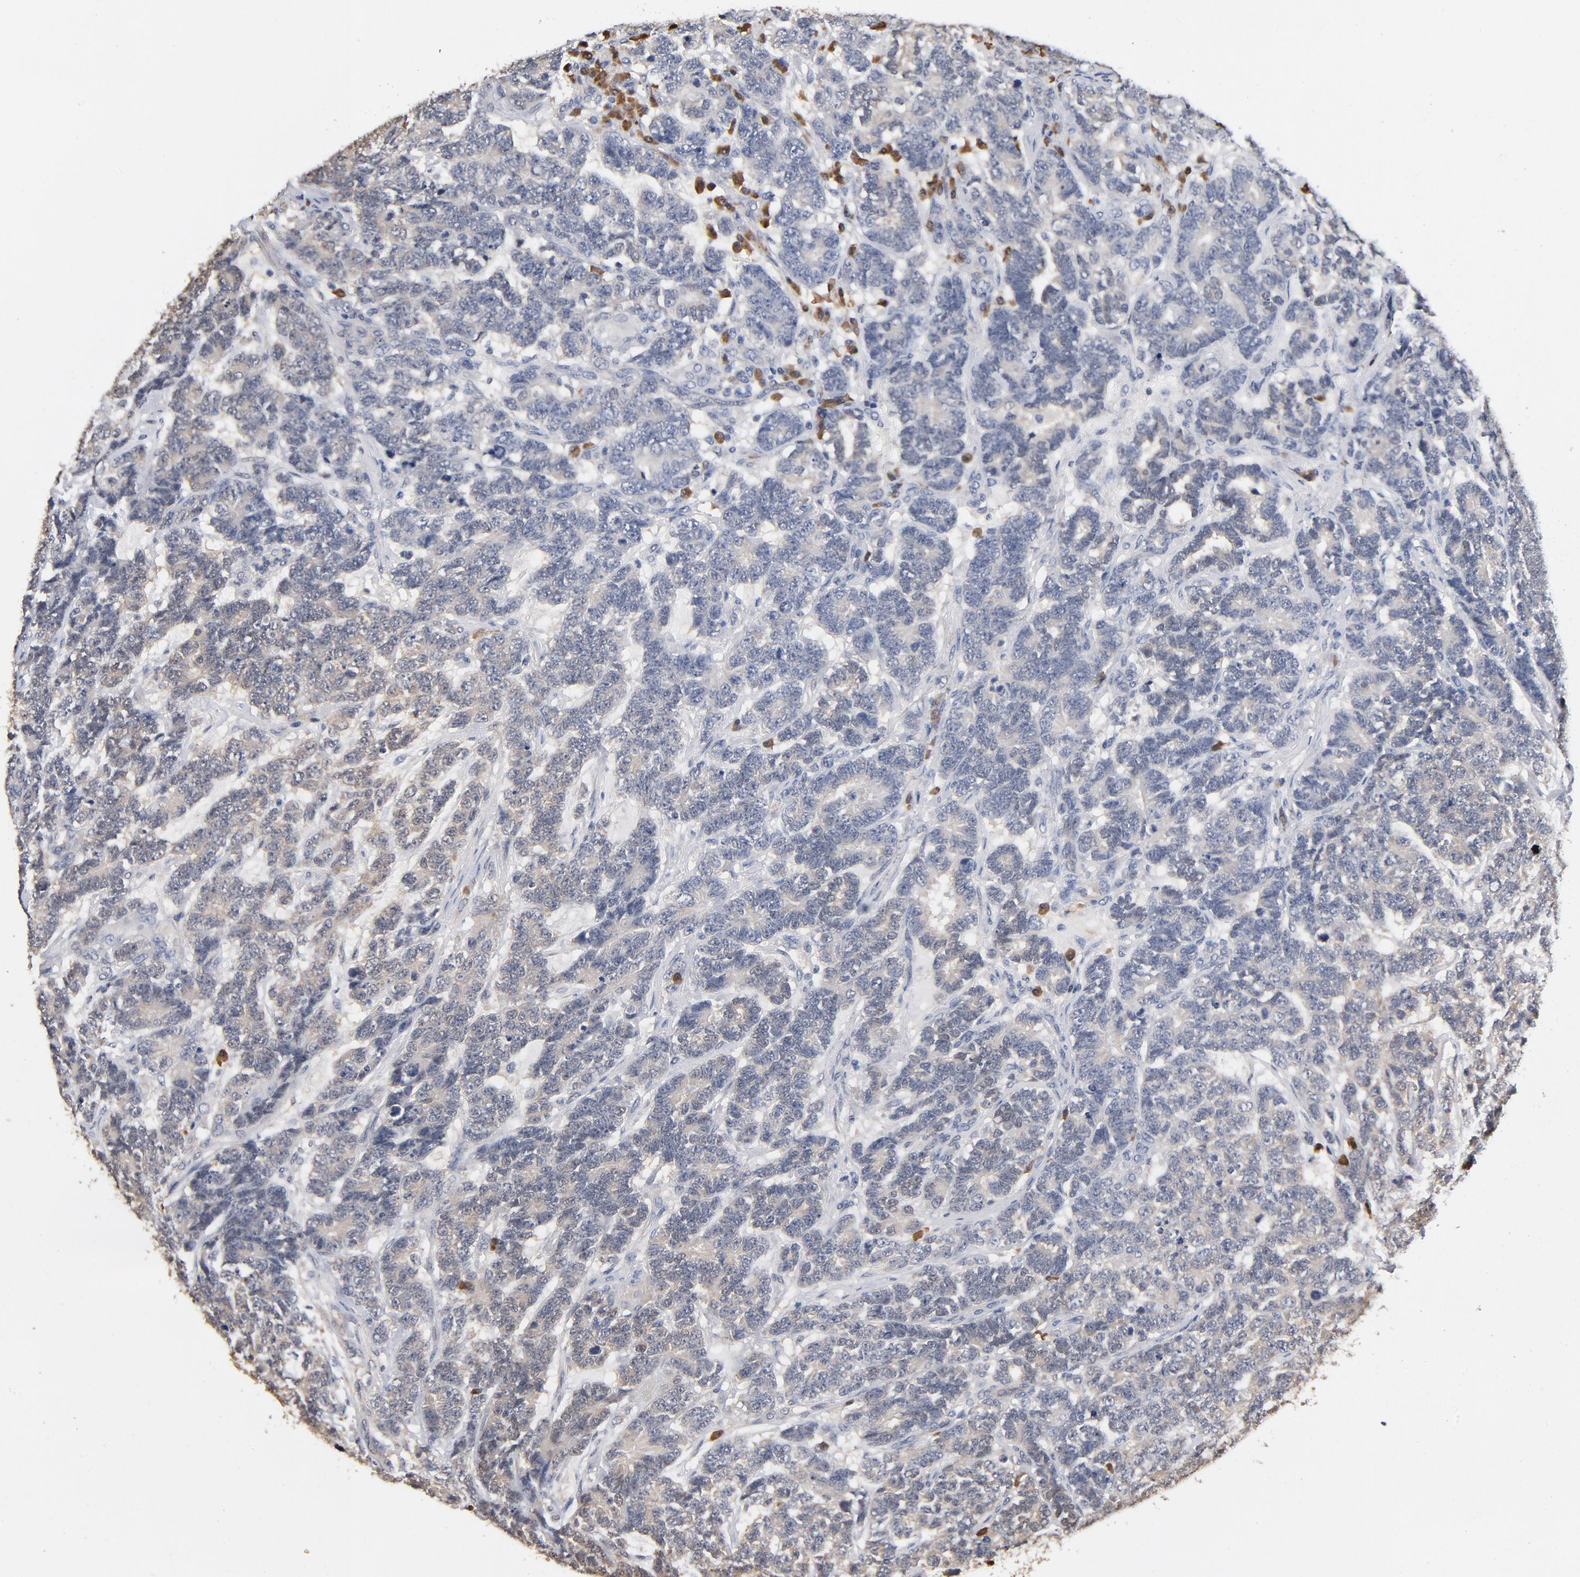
{"staining": {"intensity": "weak", "quantity": "25%-75%", "location": "cytoplasmic/membranous"}, "tissue": "testis cancer", "cell_type": "Tumor cells", "image_type": "cancer", "snomed": [{"axis": "morphology", "description": "Carcinoma, Embryonal, NOS"}, {"axis": "topography", "description": "Testis"}], "caption": "IHC micrograph of neoplastic tissue: human testis cancer stained using immunohistochemistry (IHC) shows low levels of weak protein expression localized specifically in the cytoplasmic/membranous of tumor cells, appearing as a cytoplasmic/membranous brown color.", "gene": "MIF", "patient": {"sex": "male", "age": 26}}